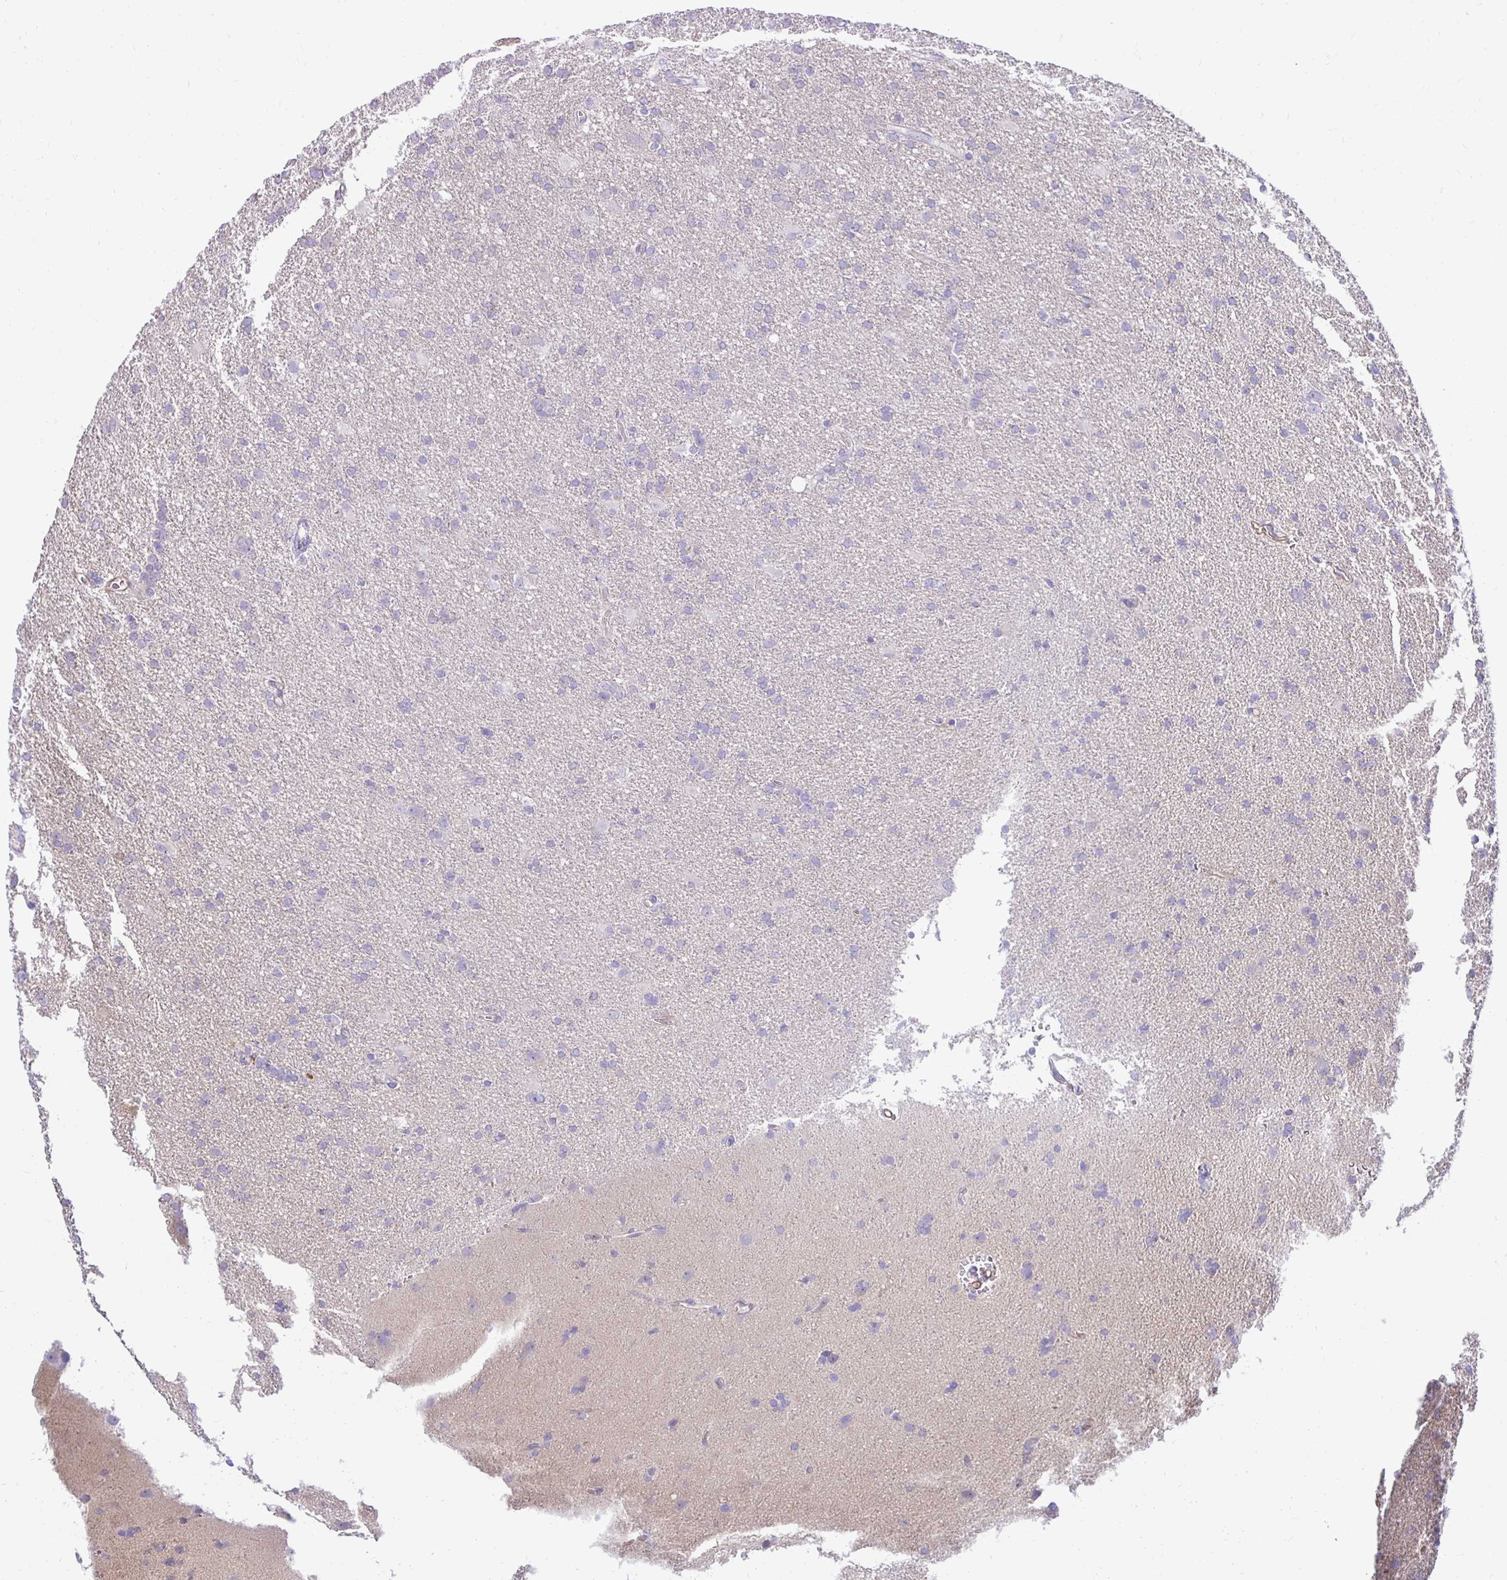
{"staining": {"intensity": "negative", "quantity": "none", "location": "none"}, "tissue": "glioma", "cell_type": "Tumor cells", "image_type": "cancer", "snomed": [{"axis": "morphology", "description": "Glioma, malignant, Low grade"}, {"axis": "topography", "description": "Brain"}], "caption": "Malignant low-grade glioma was stained to show a protein in brown. There is no significant positivity in tumor cells.", "gene": "CTPS1", "patient": {"sex": "male", "age": 66}}